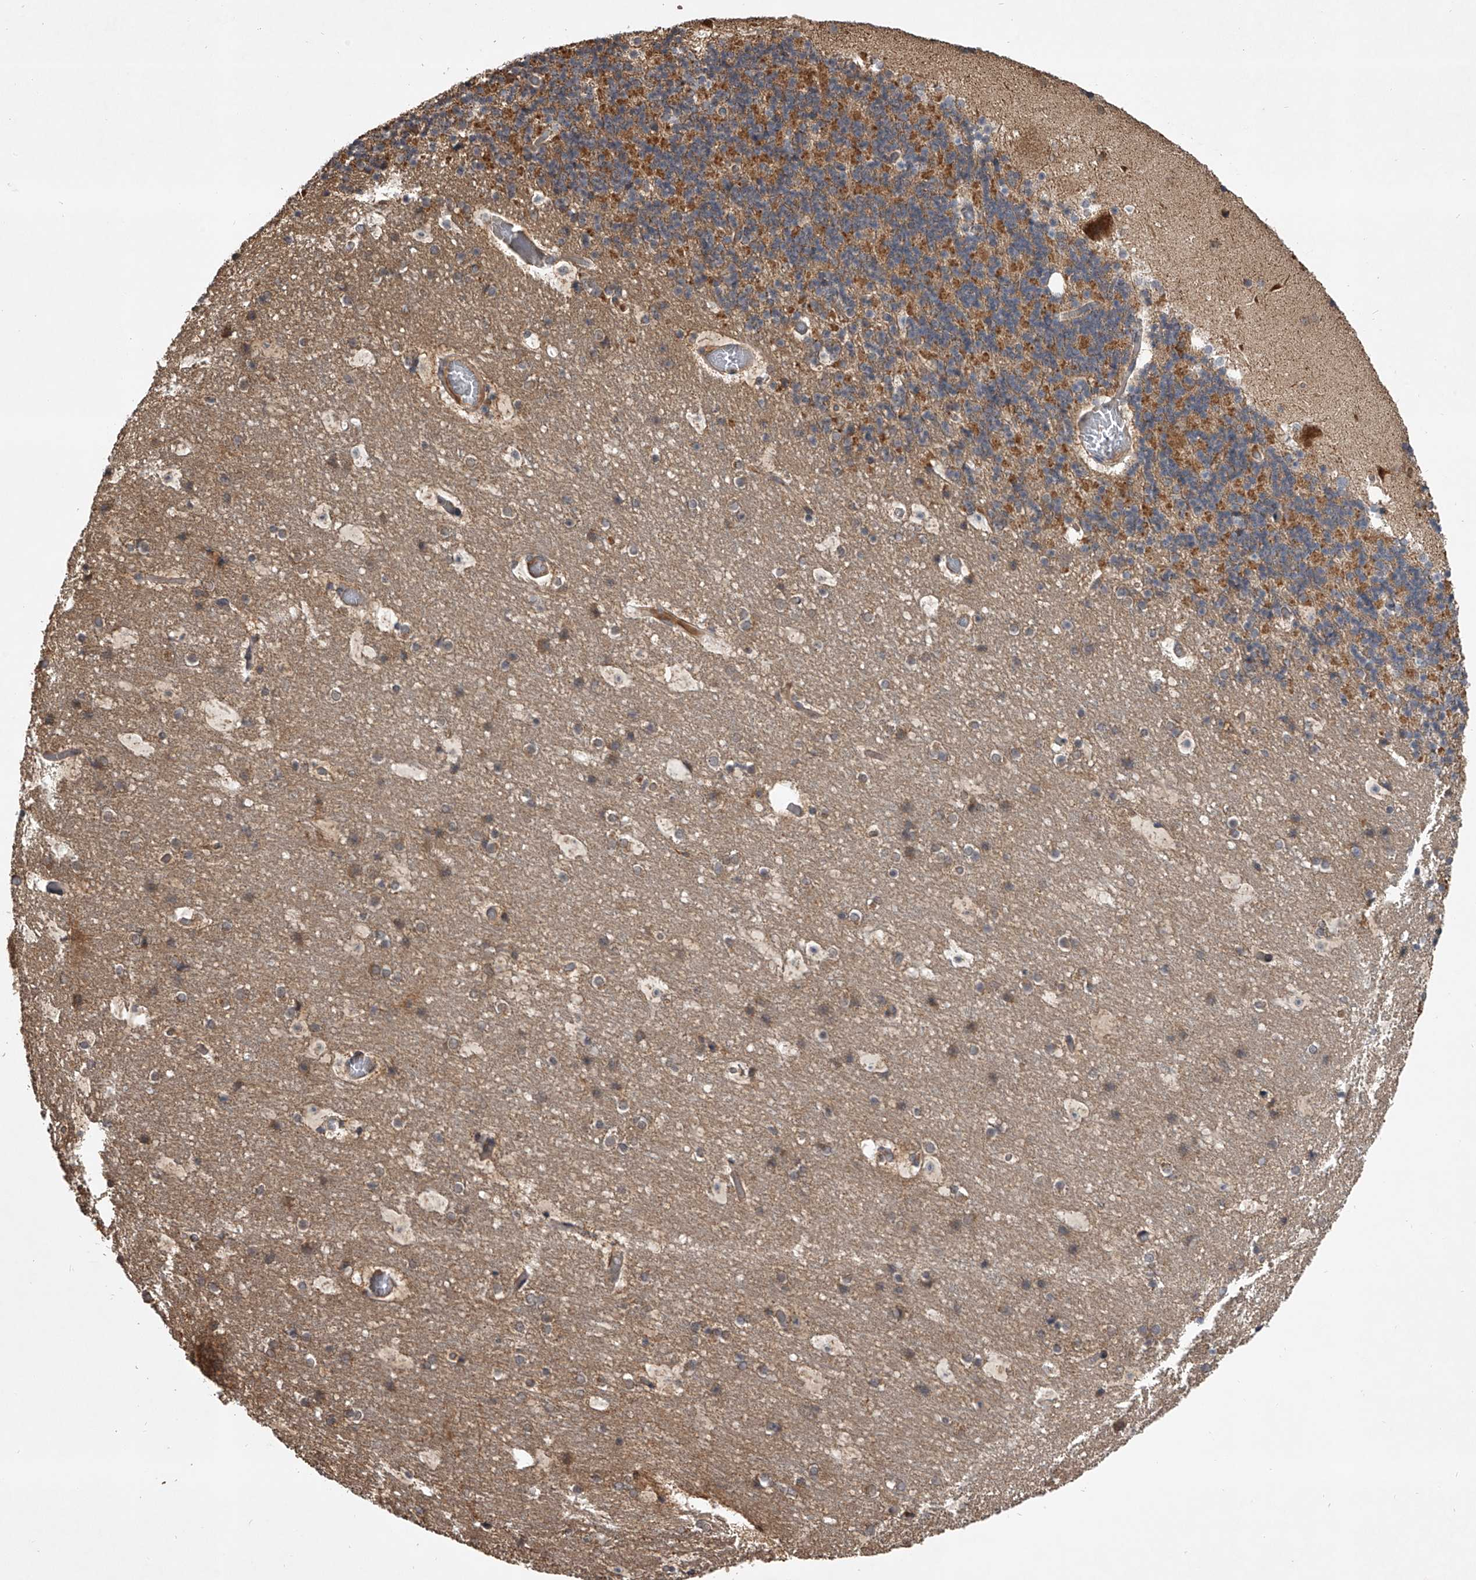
{"staining": {"intensity": "moderate", "quantity": "25%-75%", "location": "cytoplasmic/membranous"}, "tissue": "cerebellum", "cell_type": "Cells in granular layer", "image_type": "normal", "snomed": [{"axis": "morphology", "description": "Normal tissue, NOS"}, {"axis": "topography", "description": "Cerebellum"}], "caption": "Protein expression analysis of benign human cerebellum reveals moderate cytoplasmic/membranous positivity in about 25%-75% of cells in granular layer. (DAB IHC with brightfield microscopy, high magnification).", "gene": "NFS1", "patient": {"sex": "male", "age": 57}}